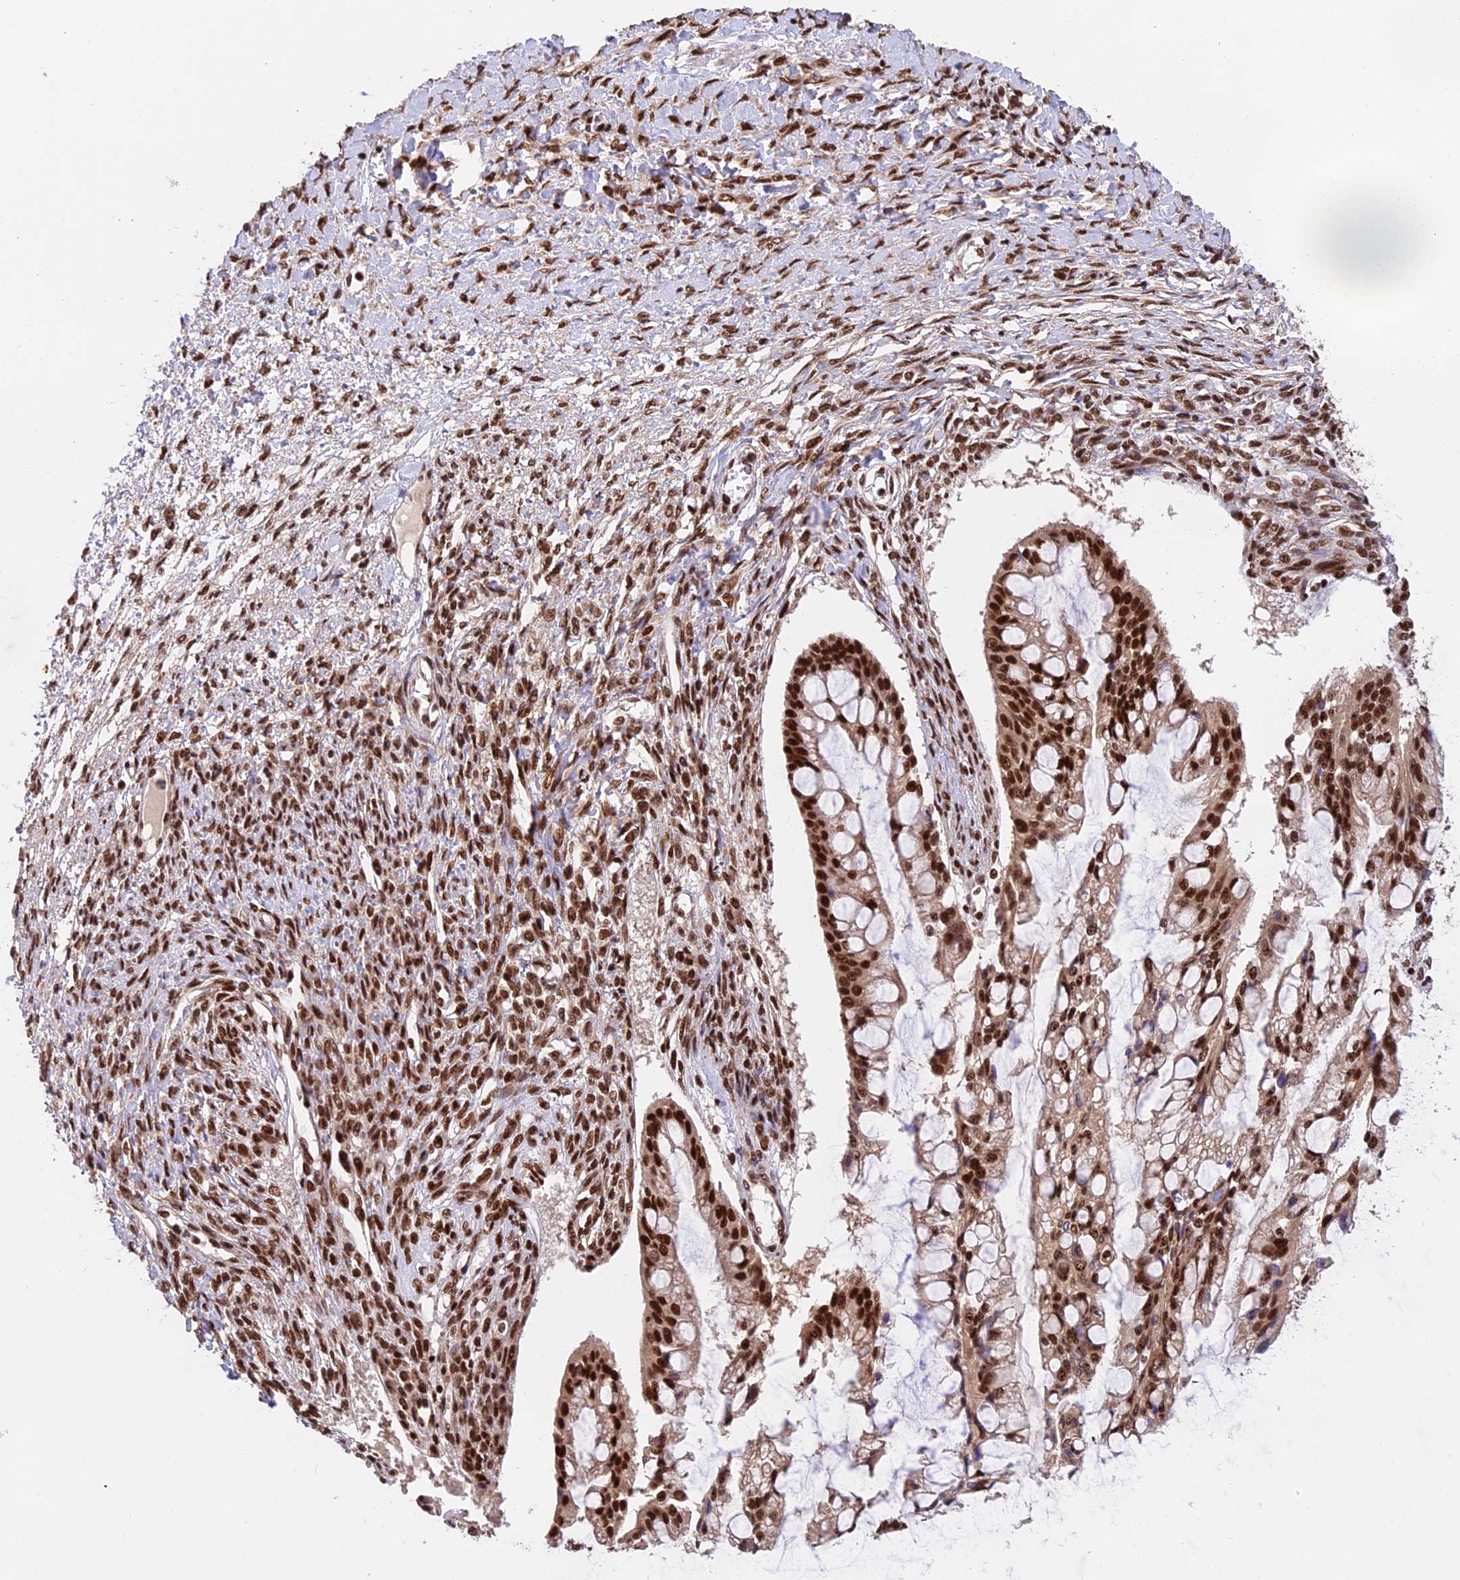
{"staining": {"intensity": "strong", "quantity": ">75%", "location": "nuclear"}, "tissue": "ovarian cancer", "cell_type": "Tumor cells", "image_type": "cancer", "snomed": [{"axis": "morphology", "description": "Cystadenocarcinoma, mucinous, NOS"}, {"axis": "topography", "description": "Ovary"}], "caption": "This is an image of IHC staining of ovarian mucinous cystadenocarcinoma, which shows strong positivity in the nuclear of tumor cells.", "gene": "RAMAC", "patient": {"sex": "female", "age": 73}}